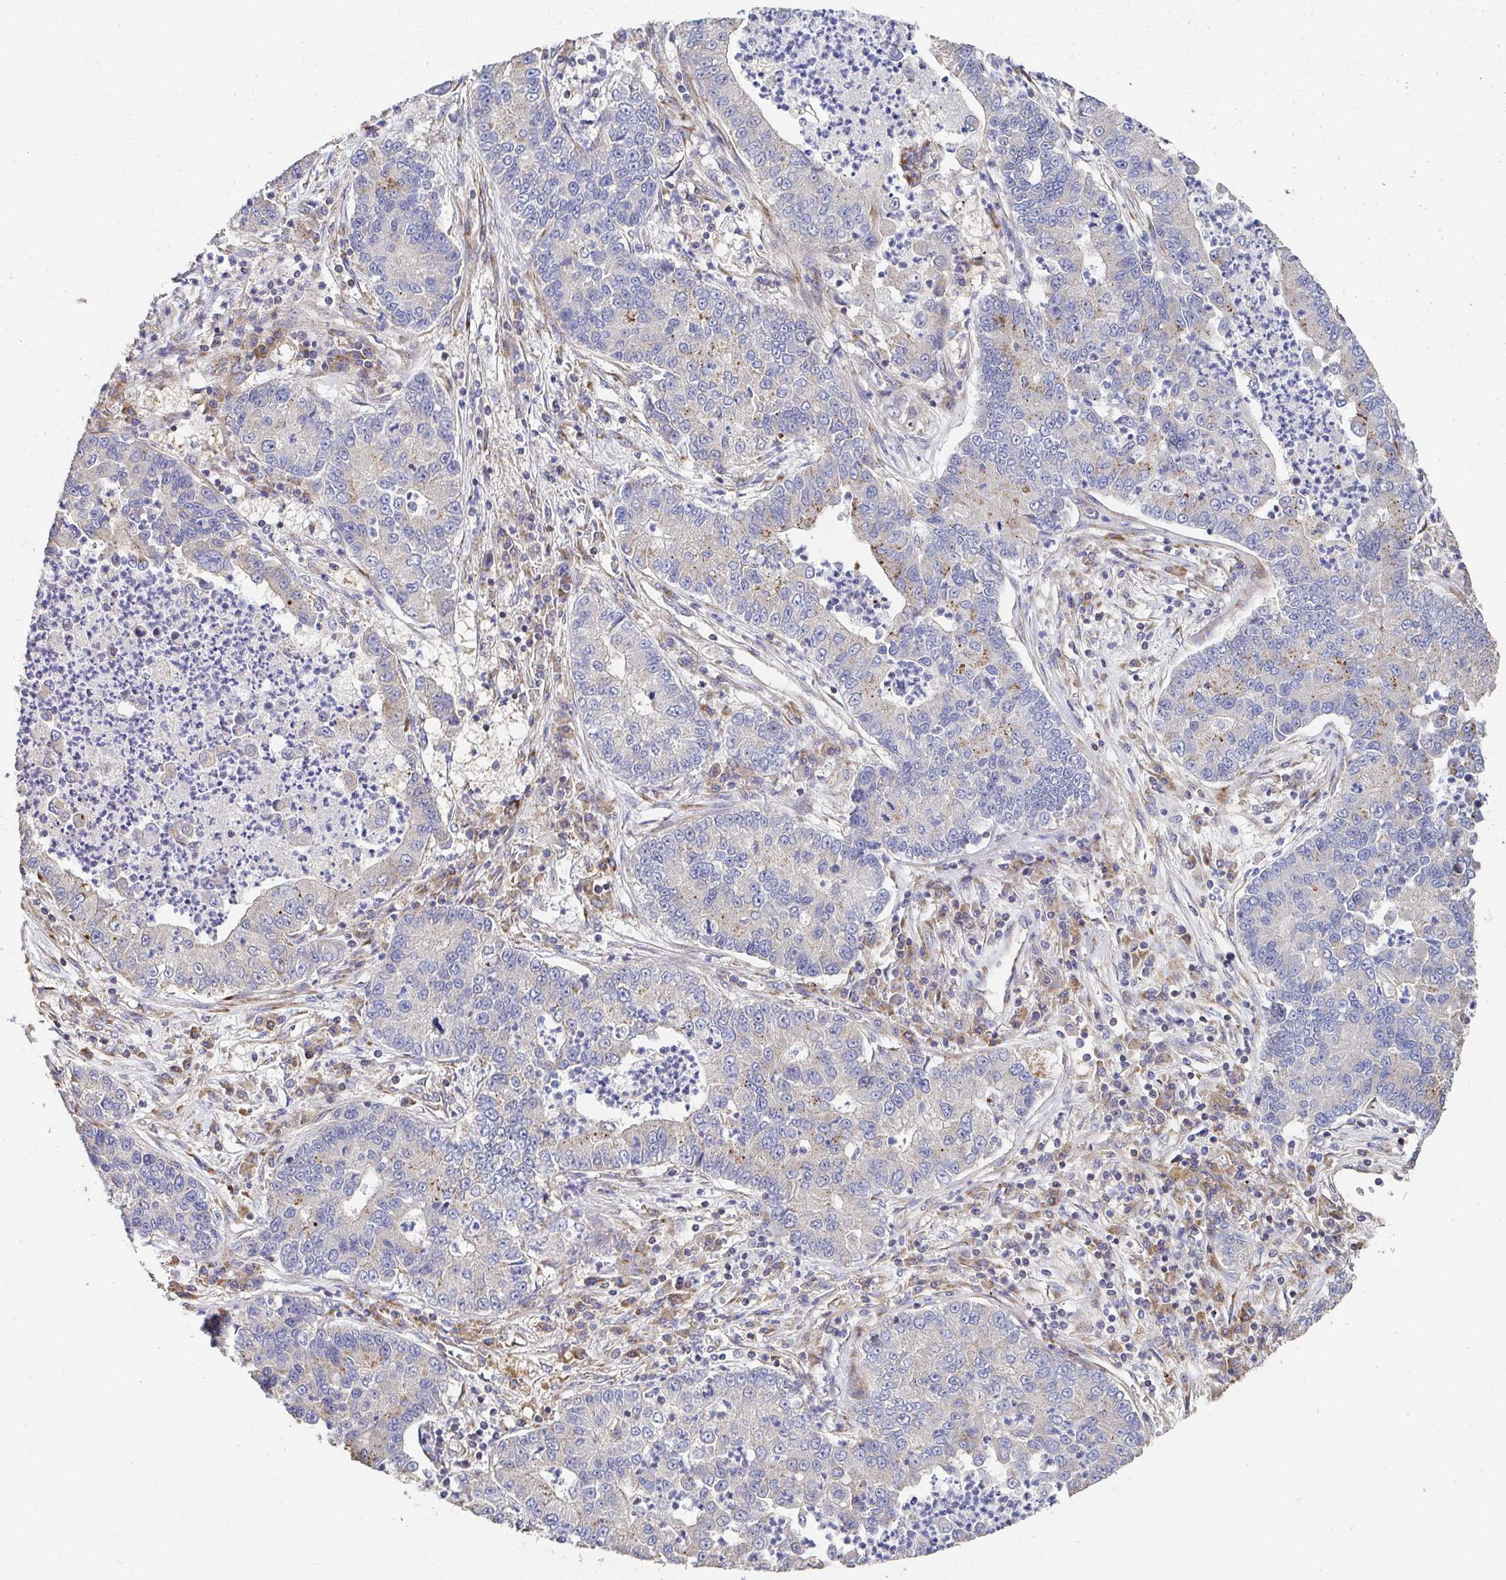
{"staining": {"intensity": "negative", "quantity": "none", "location": "none"}, "tissue": "lung cancer", "cell_type": "Tumor cells", "image_type": "cancer", "snomed": [{"axis": "morphology", "description": "Adenocarcinoma, NOS"}, {"axis": "topography", "description": "Lung"}], "caption": "Lung cancer (adenocarcinoma) was stained to show a protein in brown. There is no significant expression in tumor cells.", "gene": "APBB1", "patient": {"sex": "female", "age": 57}}